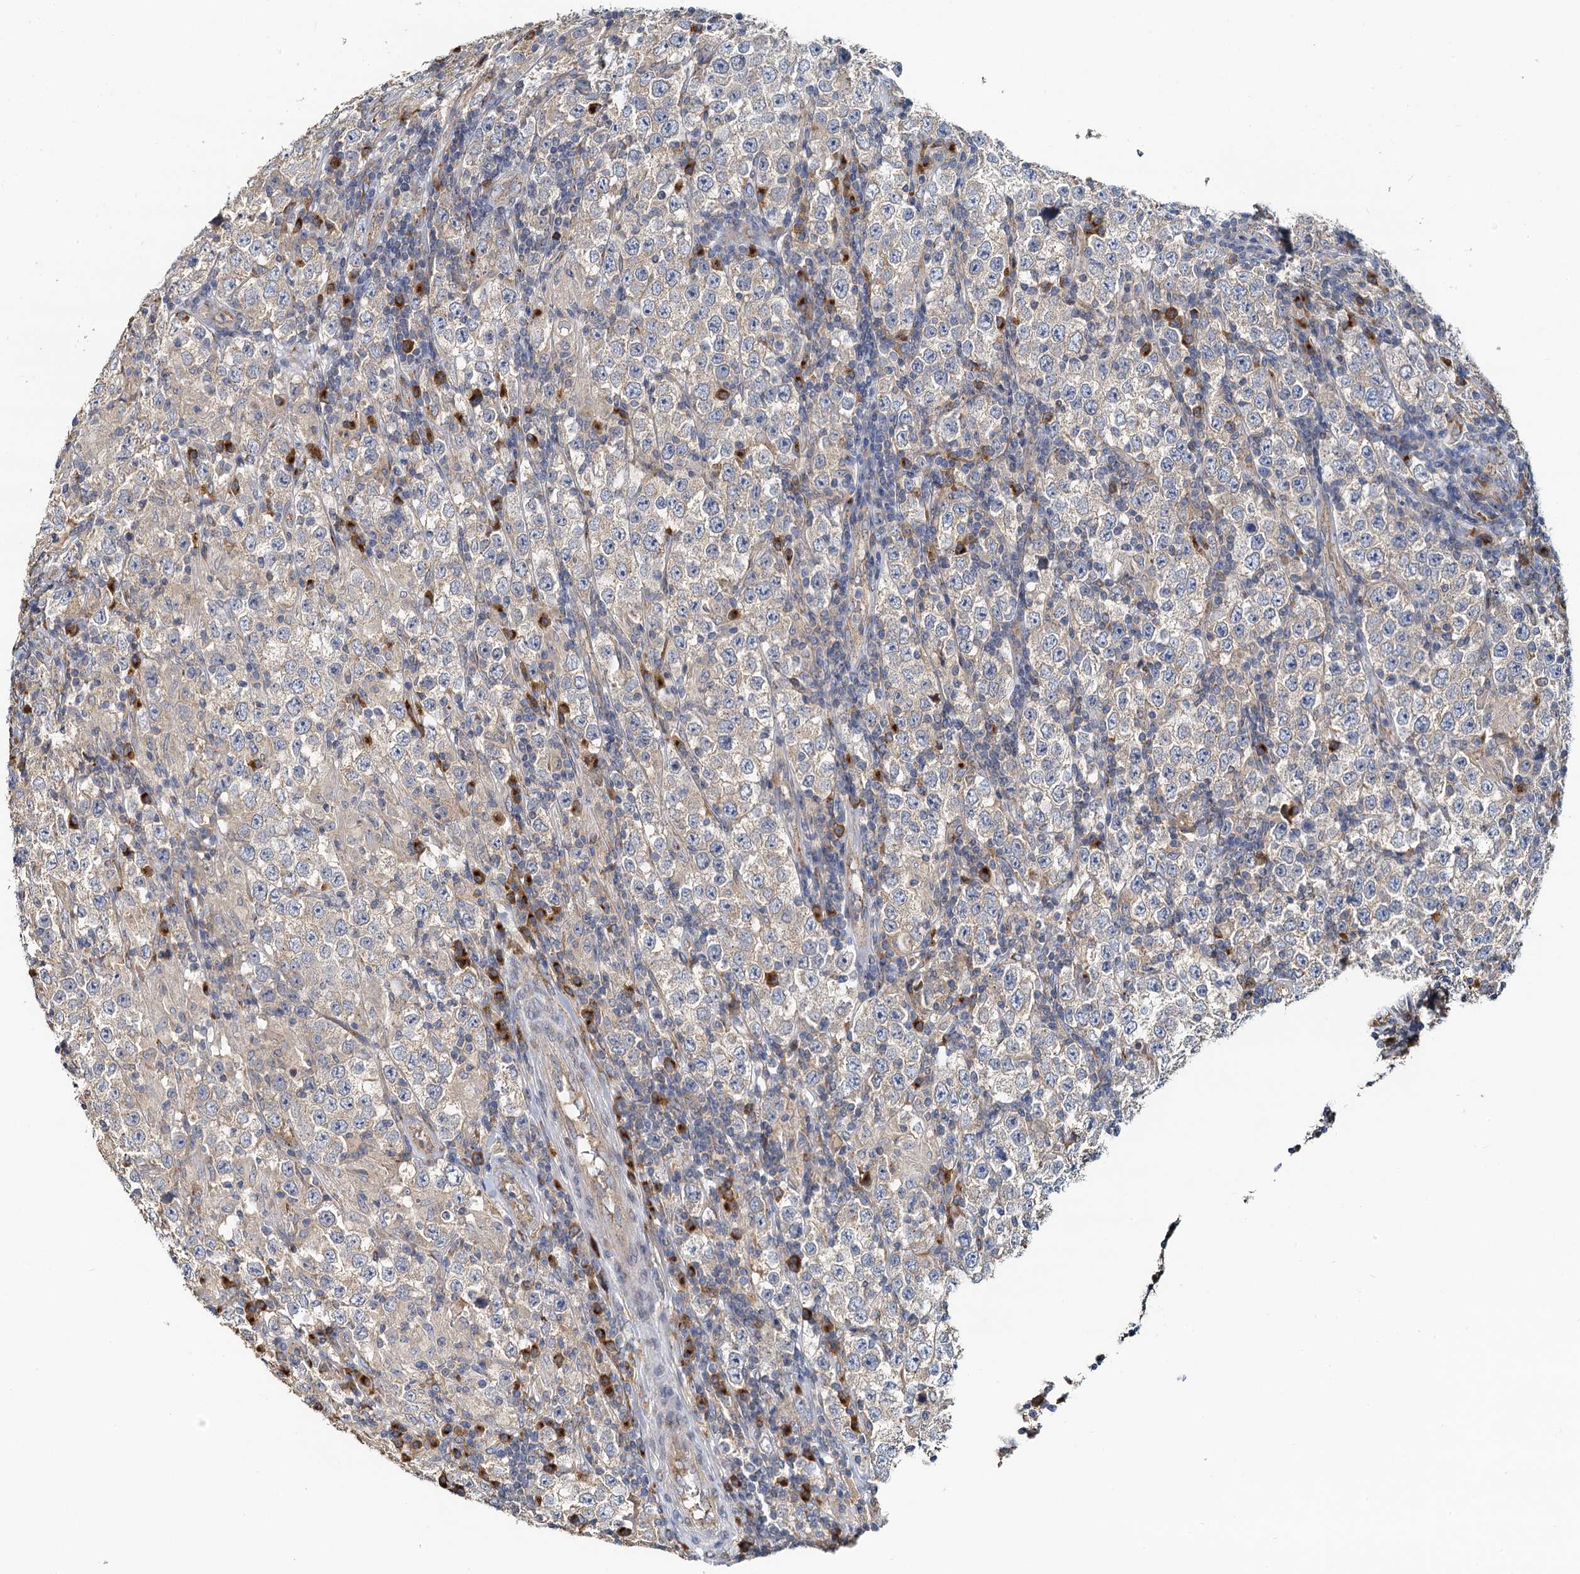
{"staining": {"intensity": "weak", "quantity": "<25%", "location": "cytoplasmic/membranous"}, "tissue": "testis cancer", "cell_type": "Tumor cells", "image_type": "cancer", "snomed": [{"axis": "morphology", "description": "Normal tissue, NOS"}, {"axis": "morphology", "description": "Urothelial carcinoma, High grade"}, {"axis": "morphology", "description": "Seminoma, NOS"}, {"axis": "morphology", "description": "Carcinoma, Embryonal, NOS"}, {"axis": "topography", "description": "Urinary bladder"}, {"axis": "topography", "description": "Testis"}], "caption": "The photomicrograph displays no staining of tumor cells in testis cancer (embryonal carcinoma).", "gene": "NKAPD1", "patient": {"sex": "male", "age": 41}}